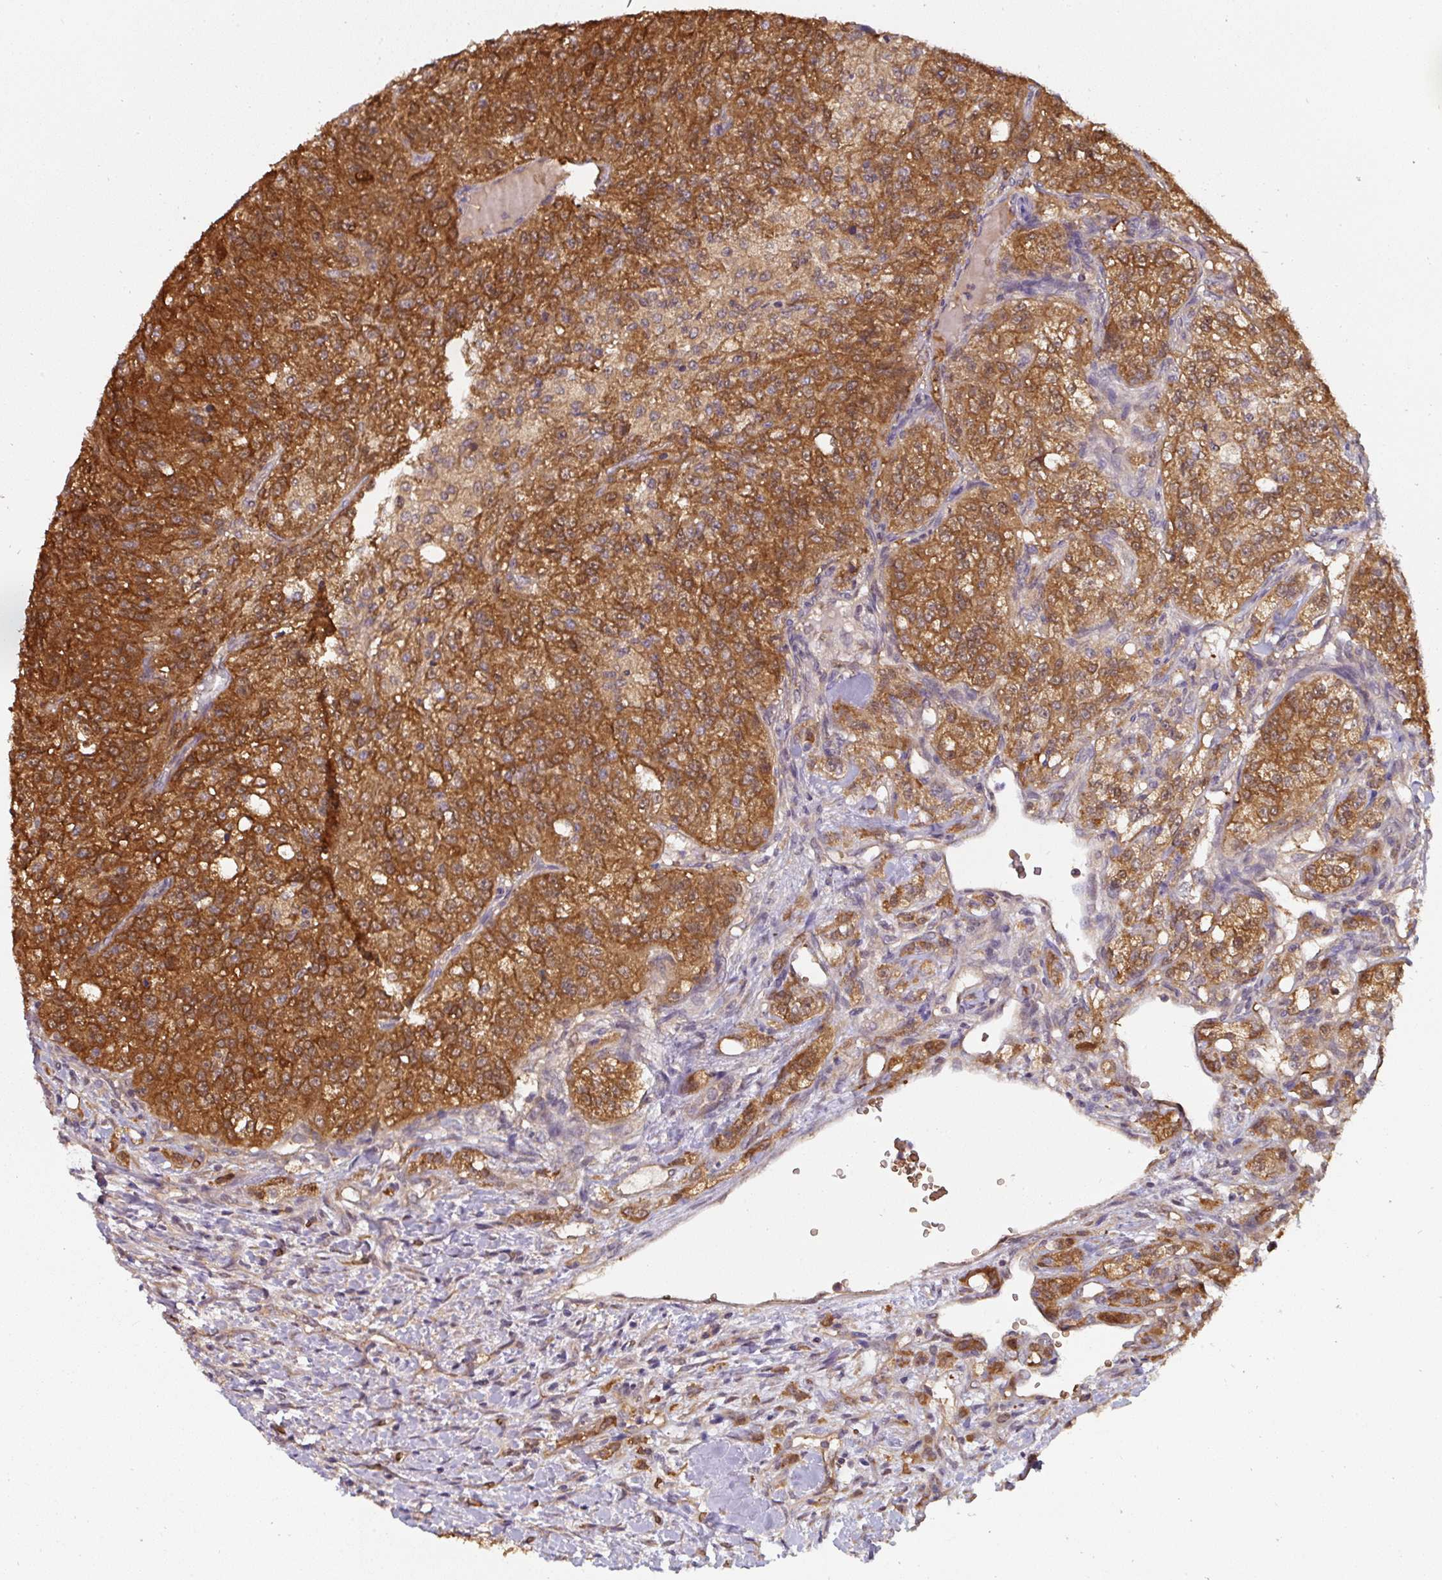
{"staining": {"intensity": "strong", "quantity": ">75%", "location": "cytoplasmic/membranous"}, "tissue": "renal cancer", "cell_type": "Tumor cells", "image_type": "cancer", "snomed": [{"axis": "morphology", "description": "Adenocarcinoma, NOS"}, {"axis": "topography", "description": "Kidney"}], "caption": "An immunohistochemistry photomicrograph of tumor tissue is shown. Protein staining in brown highlights strong cytoplasmic/membranous positivity in renal adenocarcinoma within tumor cells.", "gene": "ST13", "patient": {"sex": "female", "age": 63}}